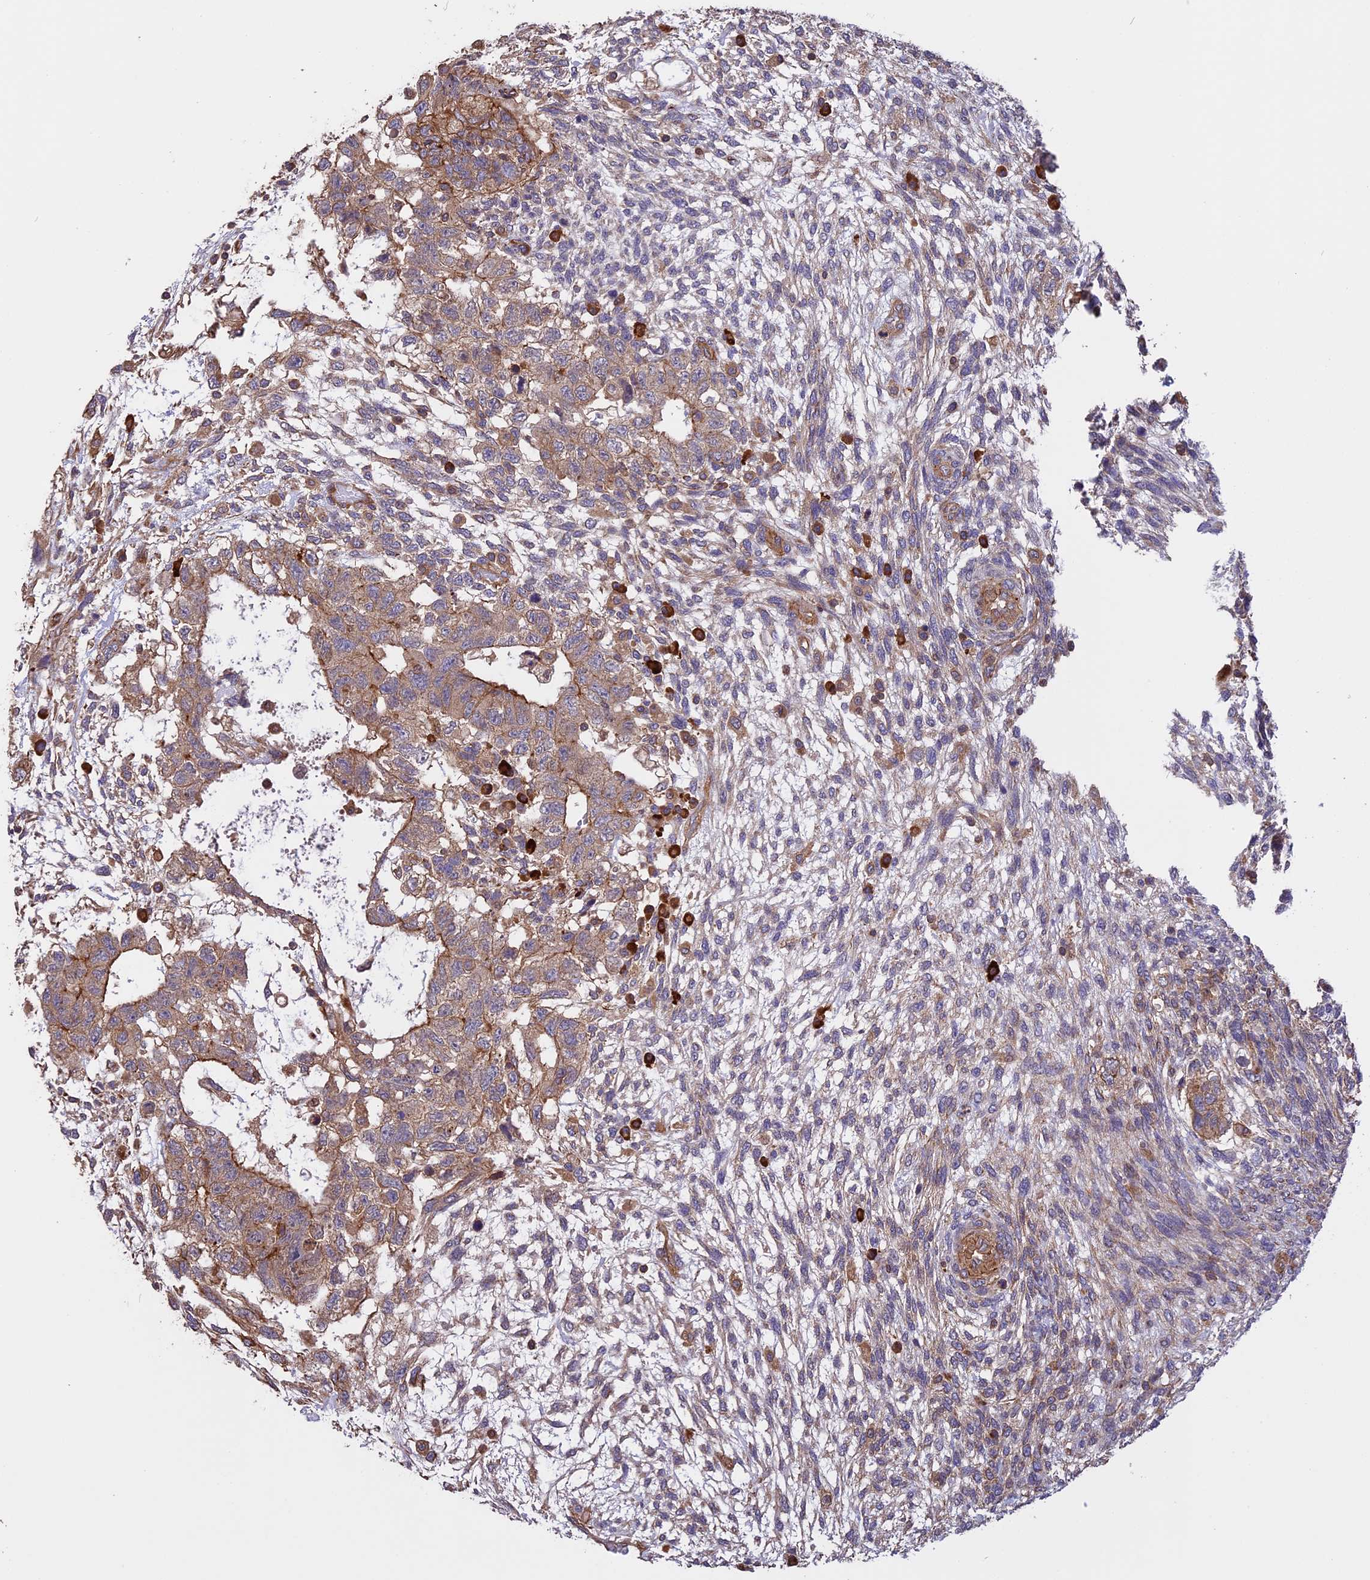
{"staining": {"intensity": "moderate", "quantity": "25%-75%", "location": "cytoplasmic/membranous"}, "tissue": "testis cancer", "cell_type": "Tumor cells", "image_type": "cancer", "snomed": [{"axis": "morphology", "description": "Normal tissue, NOS"}, {"axis": "morphology", "description": "Carcinoma, Embryonal, NOS"}, {"axis": "topography", "description": "Testis"}], "caption": "Testis cancer (embryonal carcinoma) tissue displays moderate cytoplasmic/membranous expression in approximately 25%-75% of tumor cells, visualized by immunohistochemistry.", "gene": "GAS8", "patient": {"sex": "male", "age": 36}}